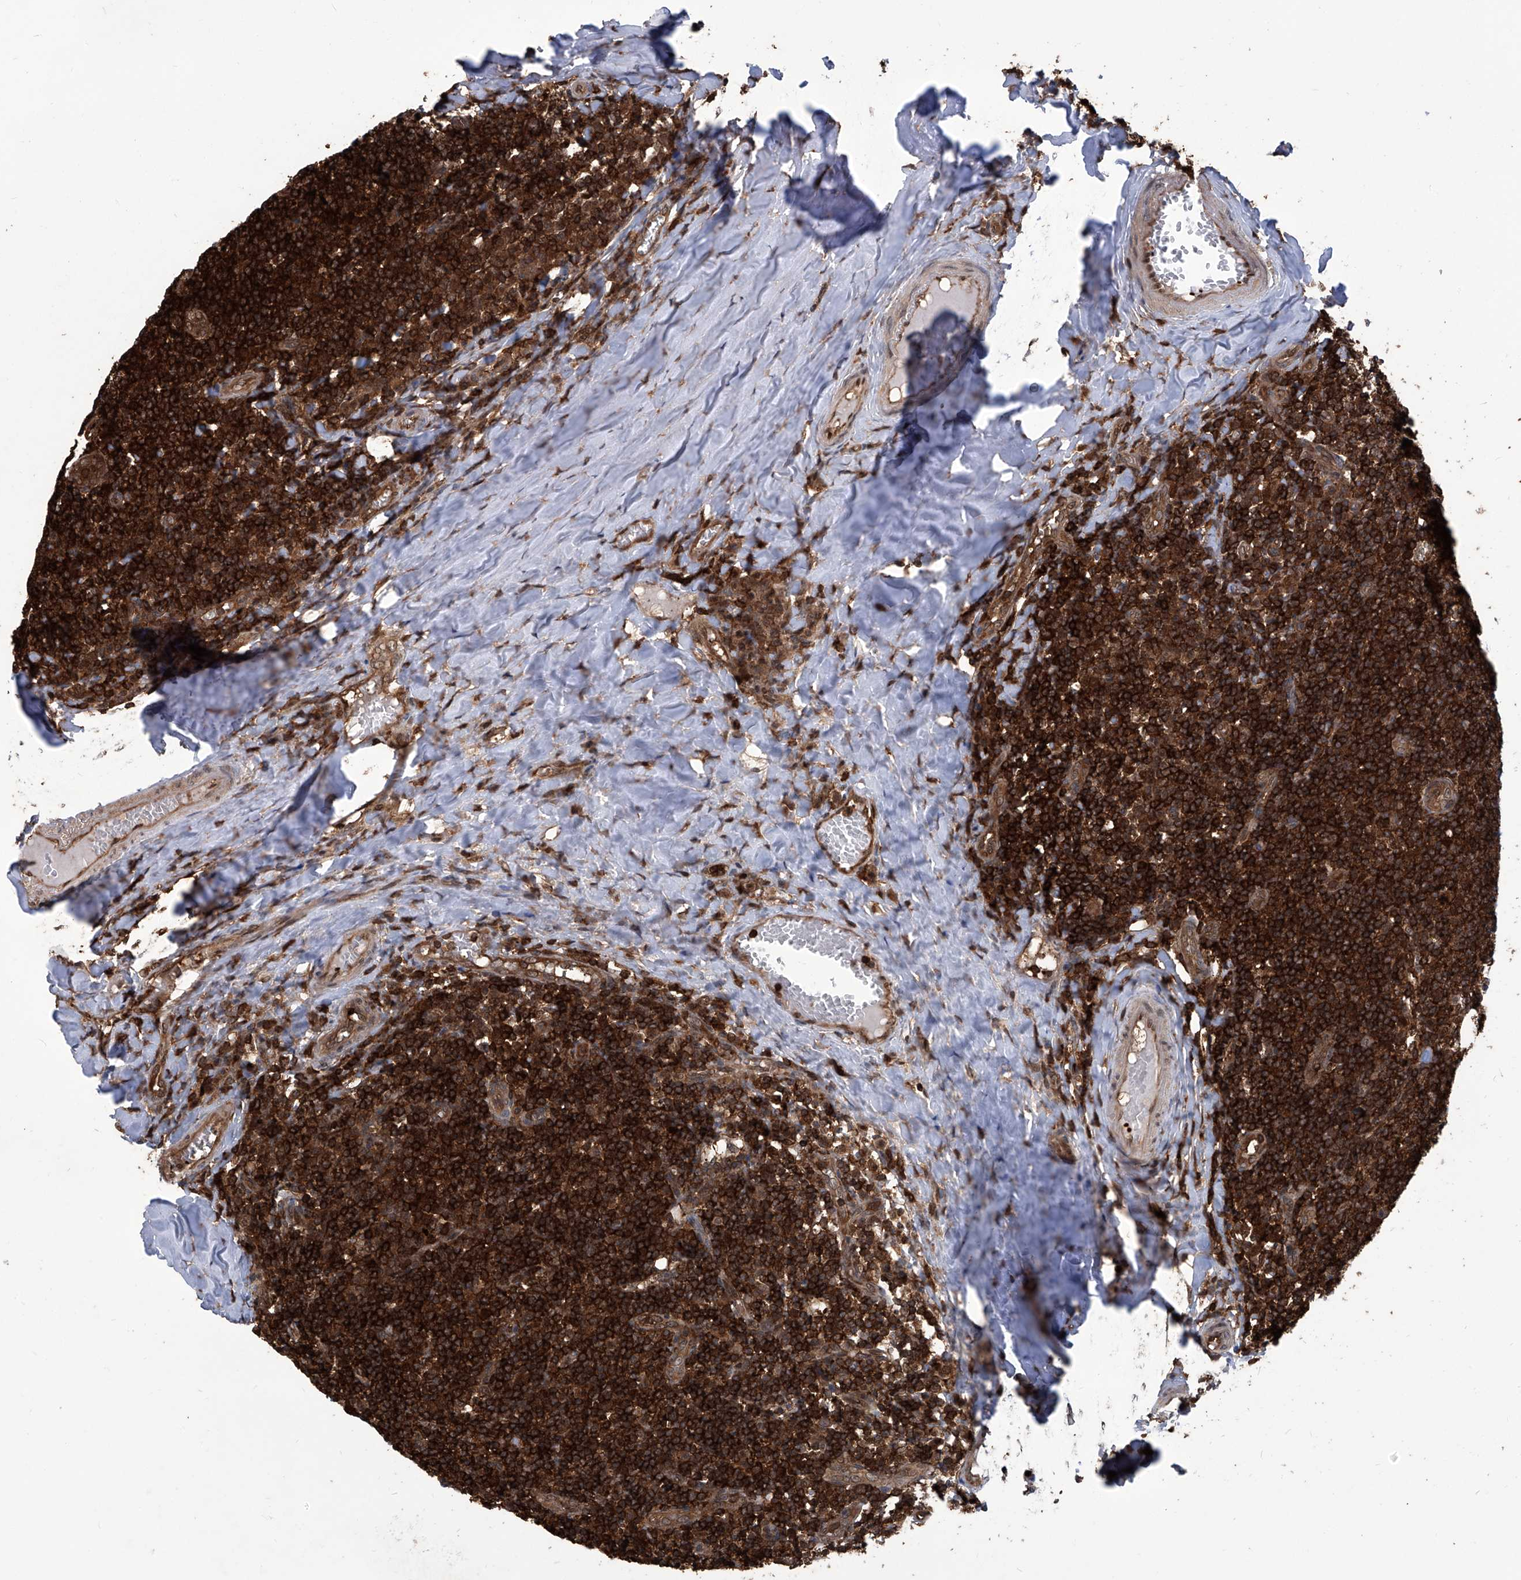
{"staining": {"intensity": "strong", "quantity": ">75%", "location": "cytoplasmic/membranous"}, "tissue": "tonsil", "cell_type": "Germinal center cells", "image_type": "normal", "snomed": [{"axis": "morphology", "description": "Normal tissue, NOS"}, {"axis": "topography", "description": "Tonsil"}], "caption": "A photomicrograph showing strong cytoplasmic/membranous expression in approximately >75% of germinal center cells in benign tonsil, as visualized by brown immunohistochemical staining.", "gene": "PSMB1", "patient": {"sex": "female", "age": 19}}